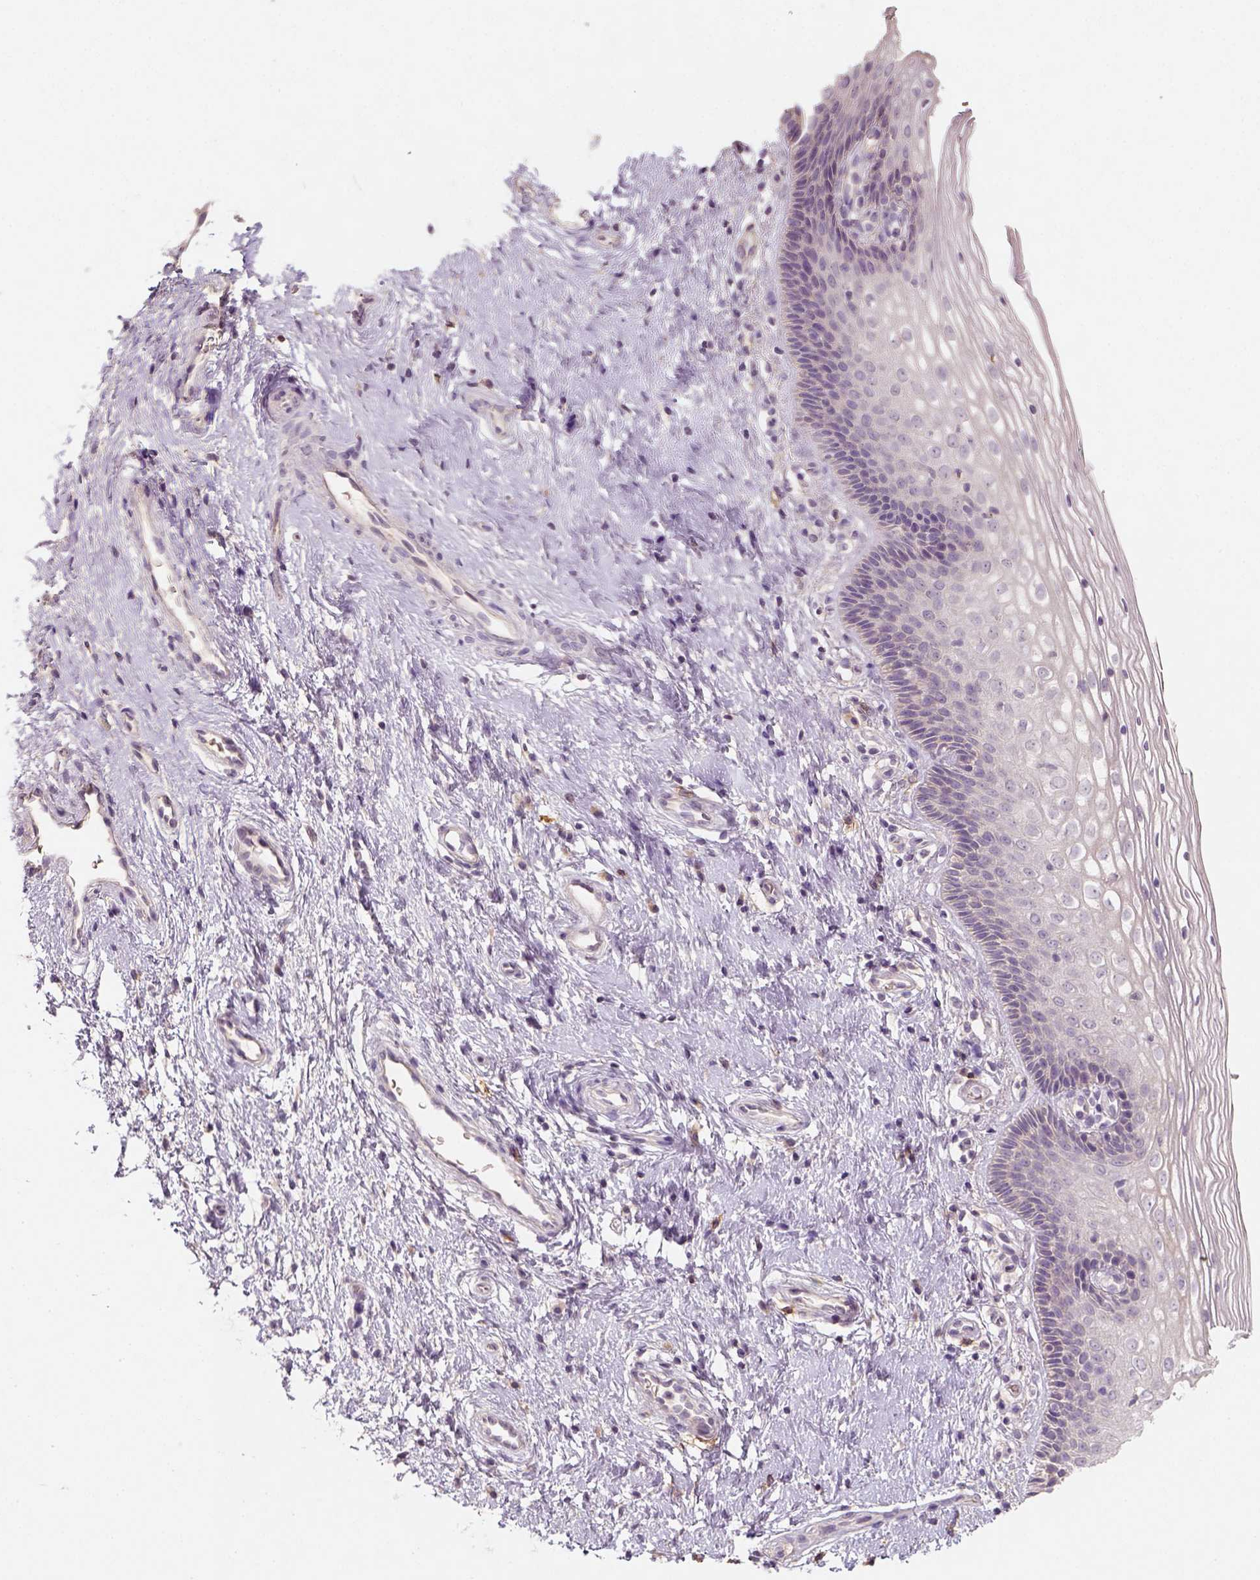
{"staining": {"intensity": "negative", "quantity": "none", "location": "none"}, "tissue": "cervix", "cell_type": "Glandular cells", "image_type": "normal", "snomed": [{"axis": "morphology", "description": "Normal tissue, NOS"}, {"axis": "topography", "description": "Cervix"}], "caption": "IHC histopathology image of normal cervix: cervix stained with DAB exhibits no significant protein staining in glandular cells. (DAB immunohistochemistry visualized using brightfield microscopy, high magnification).", "gene": "AQP9", "patient": {"sex": "female", "age": 34}}